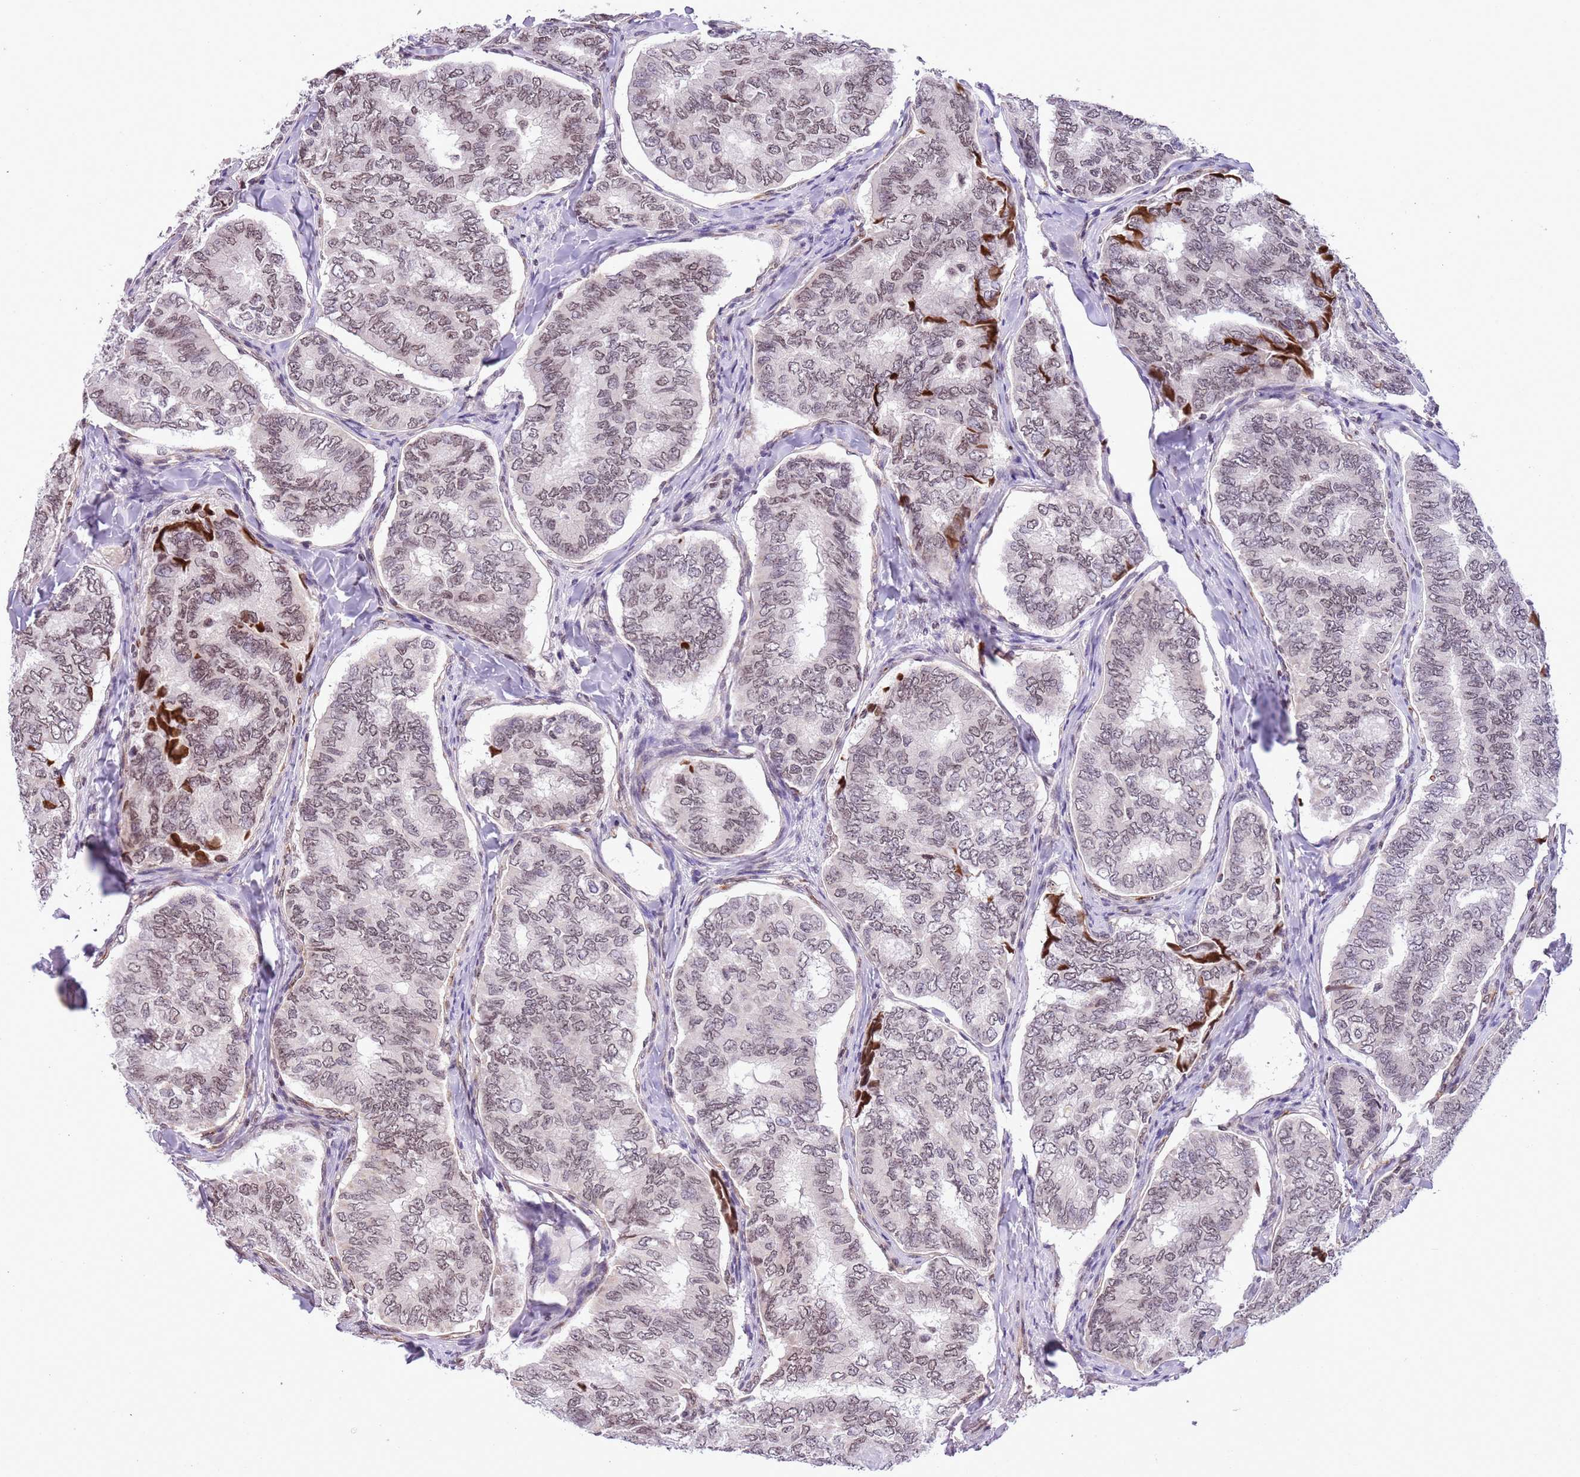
{"staining": {"intensity": "weak", "quantity": "25%-75%", "location": "nuclear"}, "tissue": "thyroid cancer", "cell_type": "Tumor cells", "image_type": "cancer", "snomed": [{"axis": "morphology", "description": "Papillary adenocarcinoma, NOS"}, {"axis": "topography", "description": "Thyroid gland"}], "caption": "IHC photomicrograph of neoplastic tissue: human thyroid cancer (papillary adenocarcinoma) stained using immunohistochemistry (IHC) demonstrates low levels of weak protein expression localized specifically in the nuclear of tumor cells, appearing as a nuclear brown color.", "gene": "NRIP1", "patient": {"sex": "female", "age": 35}}